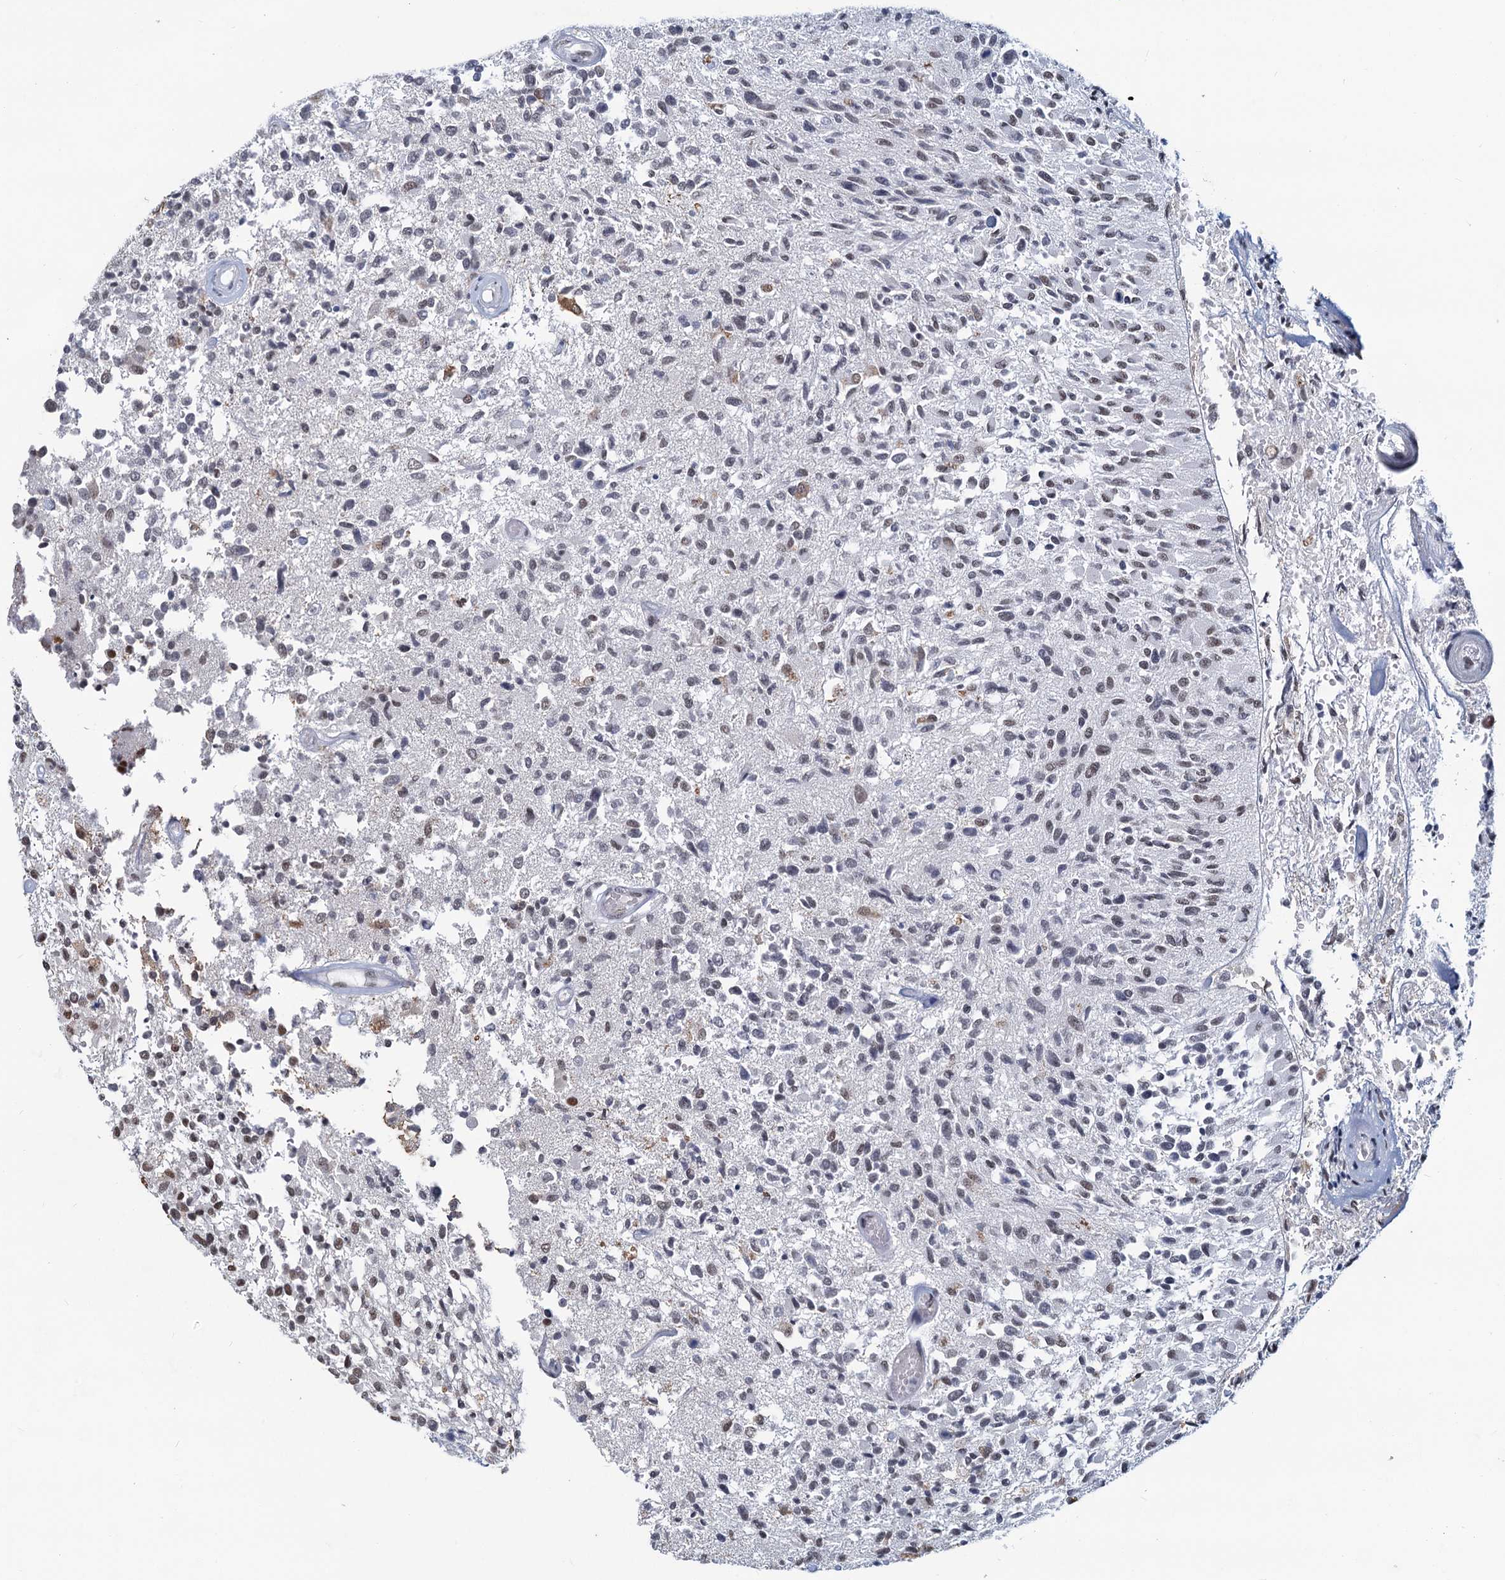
{"staining": {"intensity": "moderate", "quantity": "25%-75%", "location": "nuclear"}, "tissue": "glioma", "cell_type": "Tumor cells", "image_type": "cancer", "snomed": [{"axis": "morphology", "description": "Glioma, malignant, High grade"}, {"axis": "morphology", "description": "Glioblastoma, NOS"}, {"axis": "topography", "description": "Brain"}], "caption": "Glioblastoma stained with a protein marker displays moderate staining in tumor cells.", "gene": "METTL14", "patient": {"sex": "male", "age": 60}}